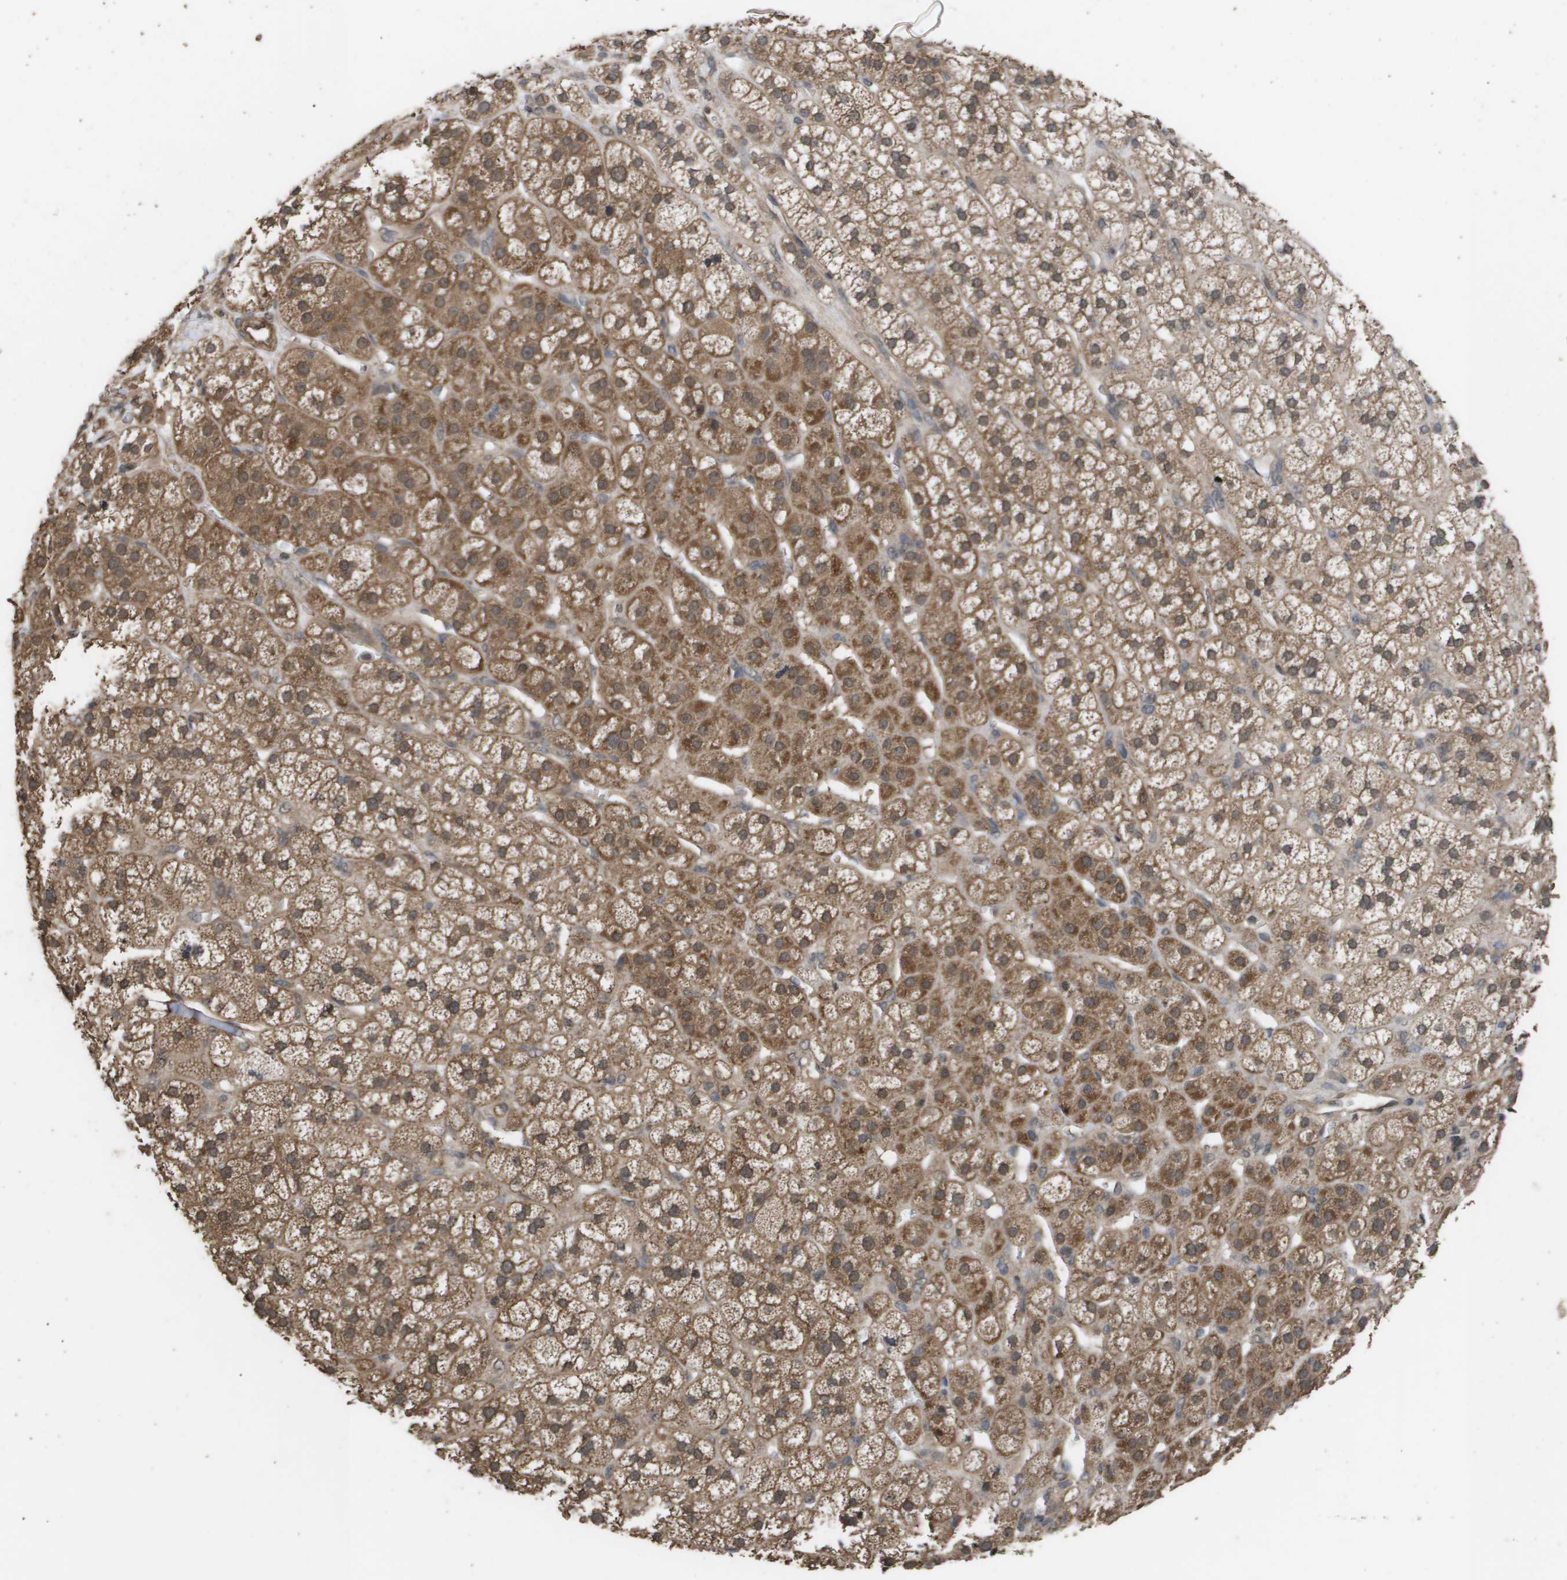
{"staining": {"intensity": "moderate", "quantity": ">75%", "location": "cytoplasmic/membranous"}, "tissue": "adrenal gland", "cell_type": "Glandular cells", "image_type": "normal", "snomed": [{"axis": "morphology", "description": "Normal tissue, NOS"}, {"axis": "topography", "description": "Adrenal gland"}], "caption": "DAB (3,3'-diaminobenzidine) immunohistochemical staining of benign adrenal gland exhibits moderate cytoplasmic/membranous protein staining in approximately >75% of glandular cells.", "gene": "CUL5", "patient": {"sex": "male", "age": 56}}